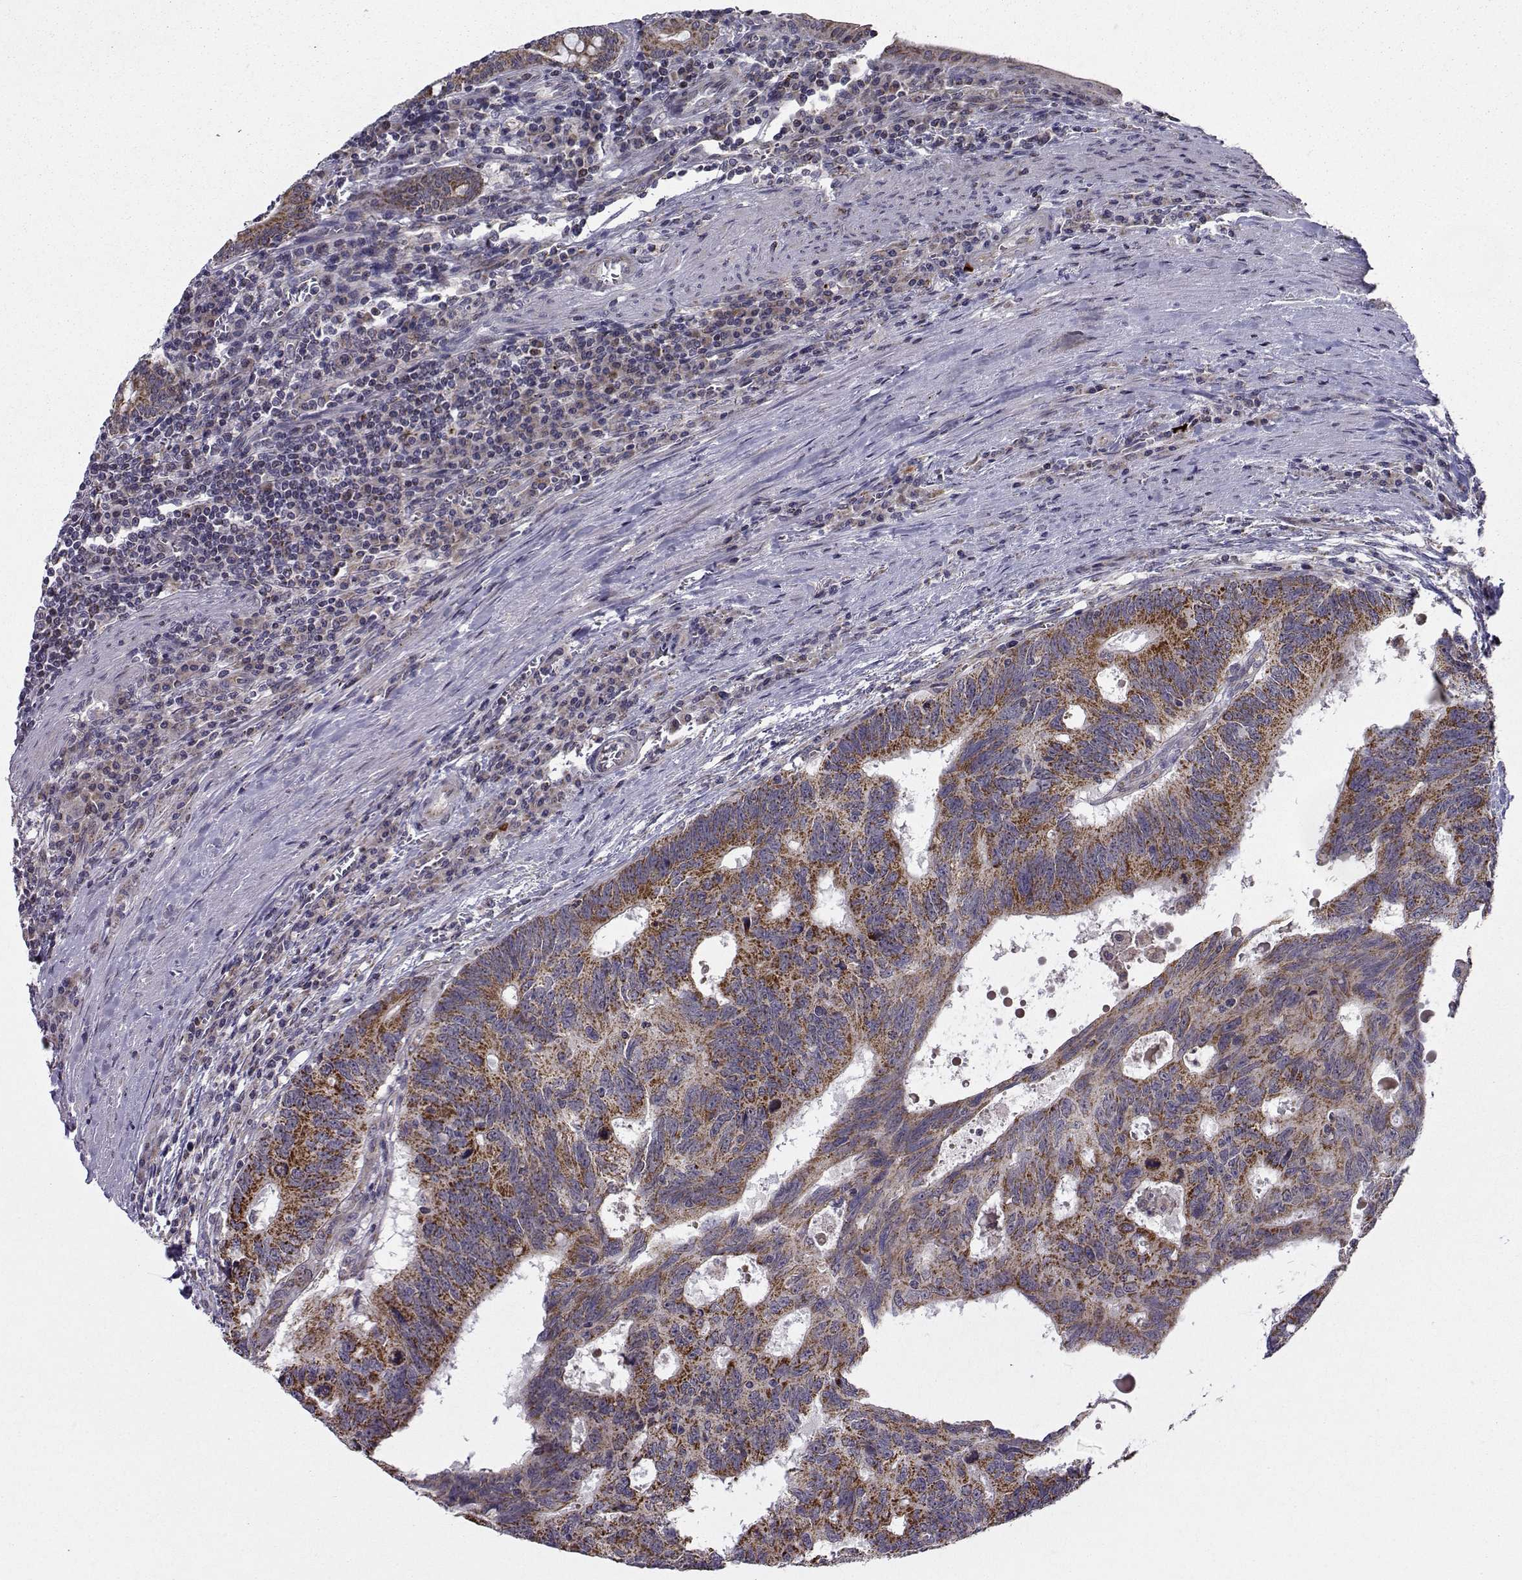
{"staining": {"intensity": "strong", "quantity": ">75%", "location": "cytoplasmic/membranous"}, "tissue": "colorectal cancer", "cell_type": "Tumor cells", "image_type": "cancer", "snomed": [{"axis": "morphology", "description": "Adenocarcinoma, NOS"}, {"axis": "topography", "description": "Colon"}], "caption": "Immunohistochemistry of adenocarcinoma (colorectal) shows high levels of strong cytoplasmic/membranous expression in about >75% of tumor cells. The staining is performed using DAB brown chromogen to label protein expression. The nuclei are counter-stained blue using hematoxylin.", "gene": "NECAB3", "patient": {"sex": "female", "age": 77}}